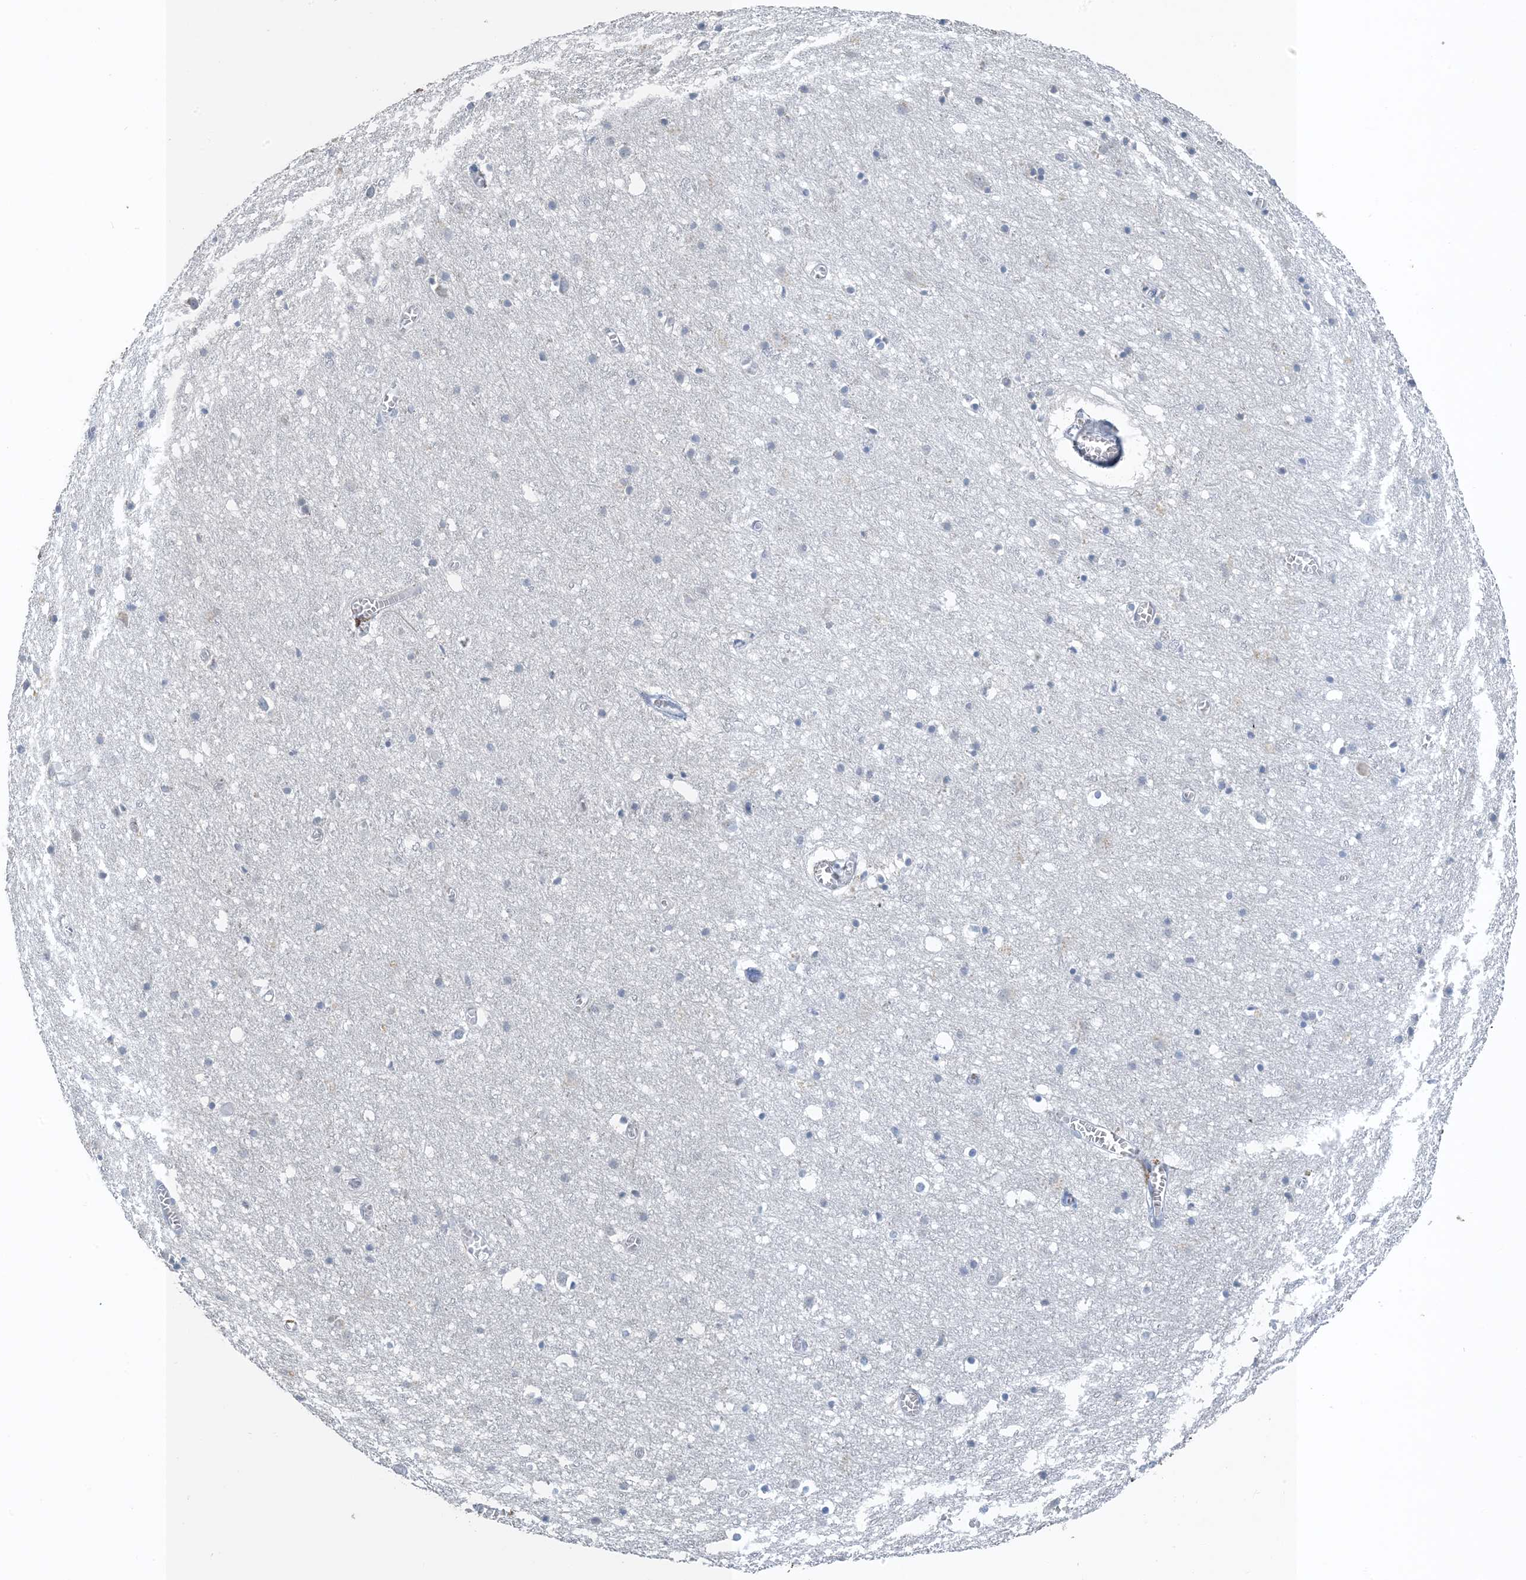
{"staining": {"intensity": "negative", "quantity": "none", "location": "none"}, "tissue": "cerebral cortex", "cell_type": "Endothelial cells", "image_type": "normal", "snomed": [{"axis": "morphology", "description": "Normal tissue, NOS"}, {"axis": "topography", "description": "Cerebral cortex"}], "caption": "Immunohistochemistry (IHC) photomicrograph of unremarkable cerebral cortex: human cerebral cortex stained with DAB (3,3'-diaminobenzidine) displays no significant protein positivity in endothelial cells. (Brightfield microscopy of DAB (3,3'-diaminobenzidine) IHC at high magnification).", "gene": "CTRL", "patient": {"sex": "female", "age": 64}}